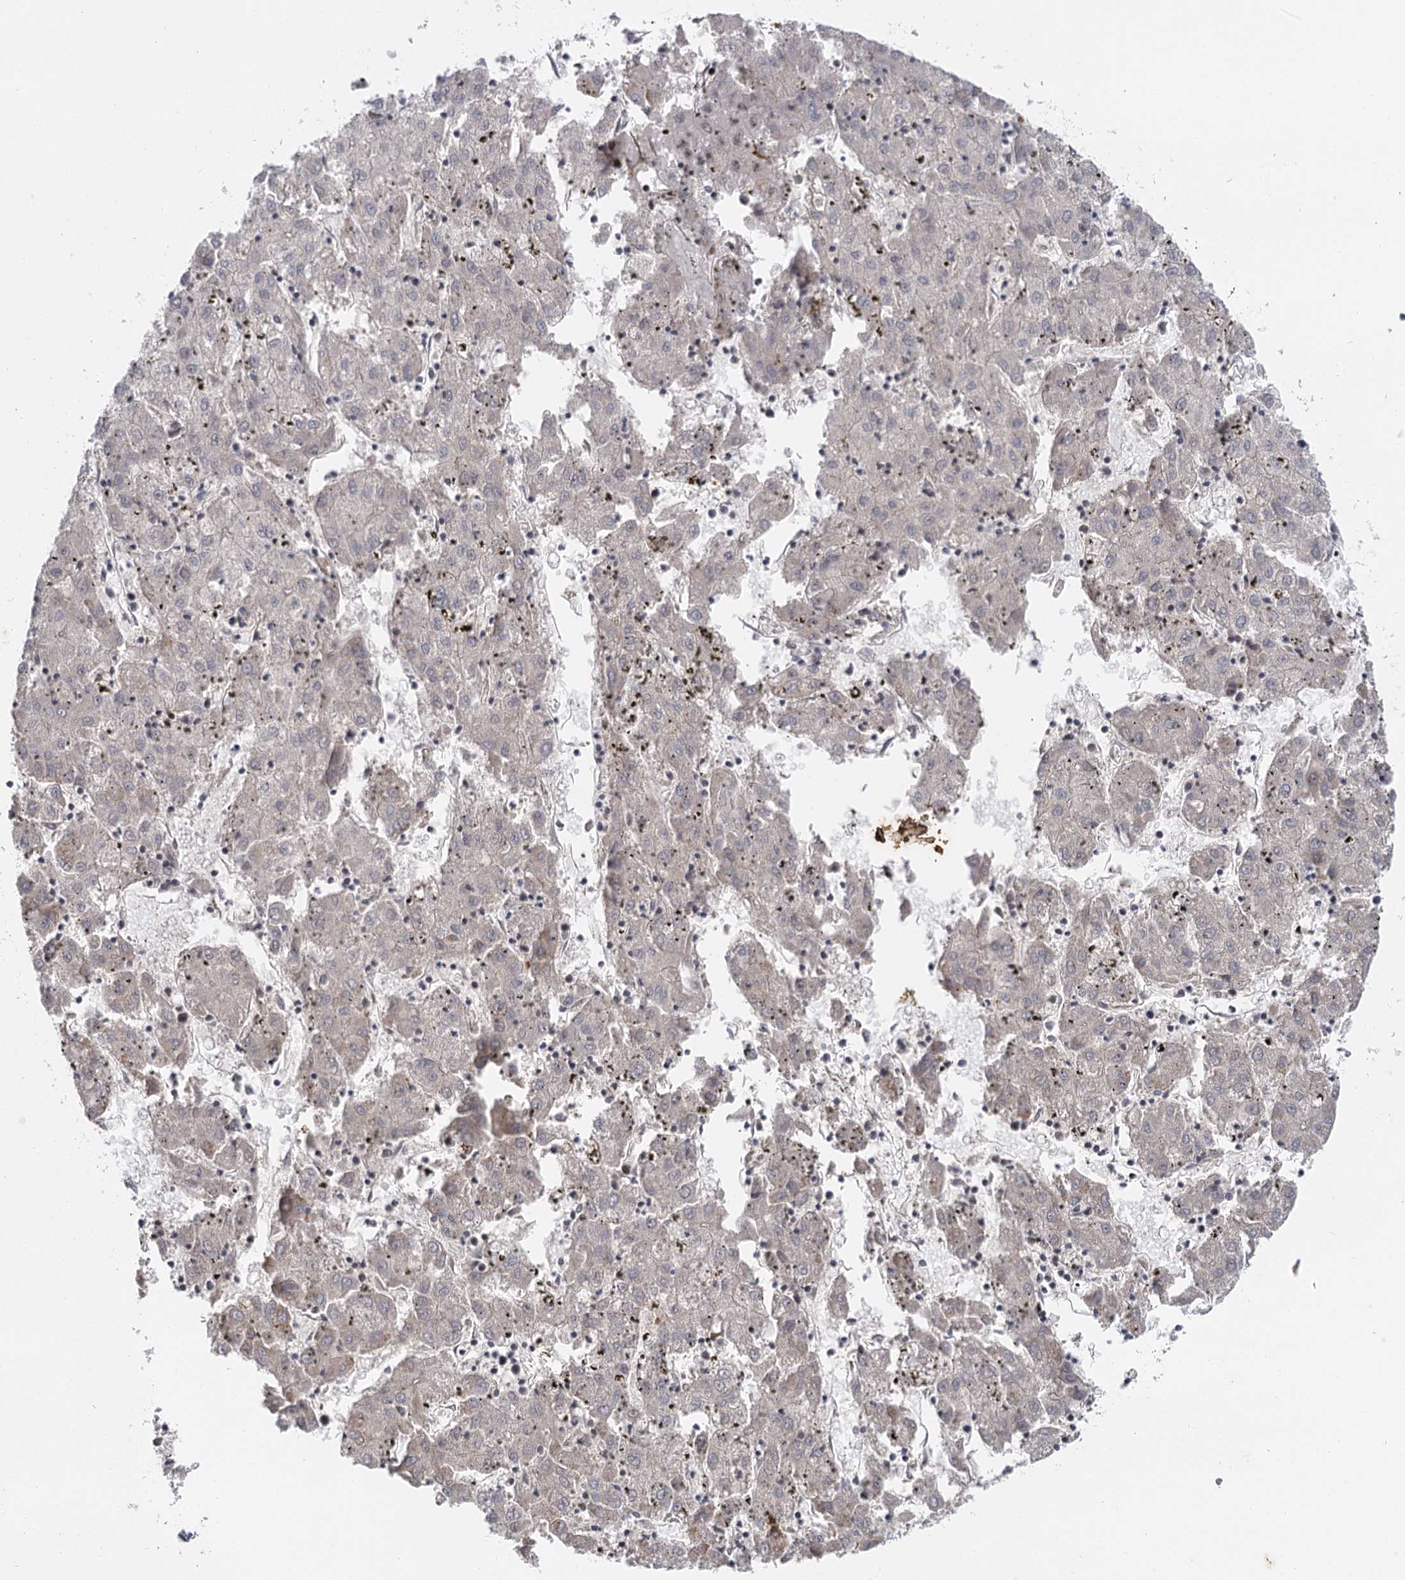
{"staining": {"intensity": "negative", "quantity": "none", "location": "none"}, "tissue": "liver cancer", "cell_type": "Tumor cells", "image_type": "cancer", "snomed": [{"axis": "morphology", "description": "Carcinoma, Hepatocellular, NOS"}, {"axis": "topography", "description": "Liver"}], "caption": "A high-resolution photomicrograph shows immunohistochemistry staining of liver cancer (hepatocellular carcinoma), which reveals no significant expression in tumor cells.", "gene": "IL11RA", "patient": {"sex": "male", "age": 72}}